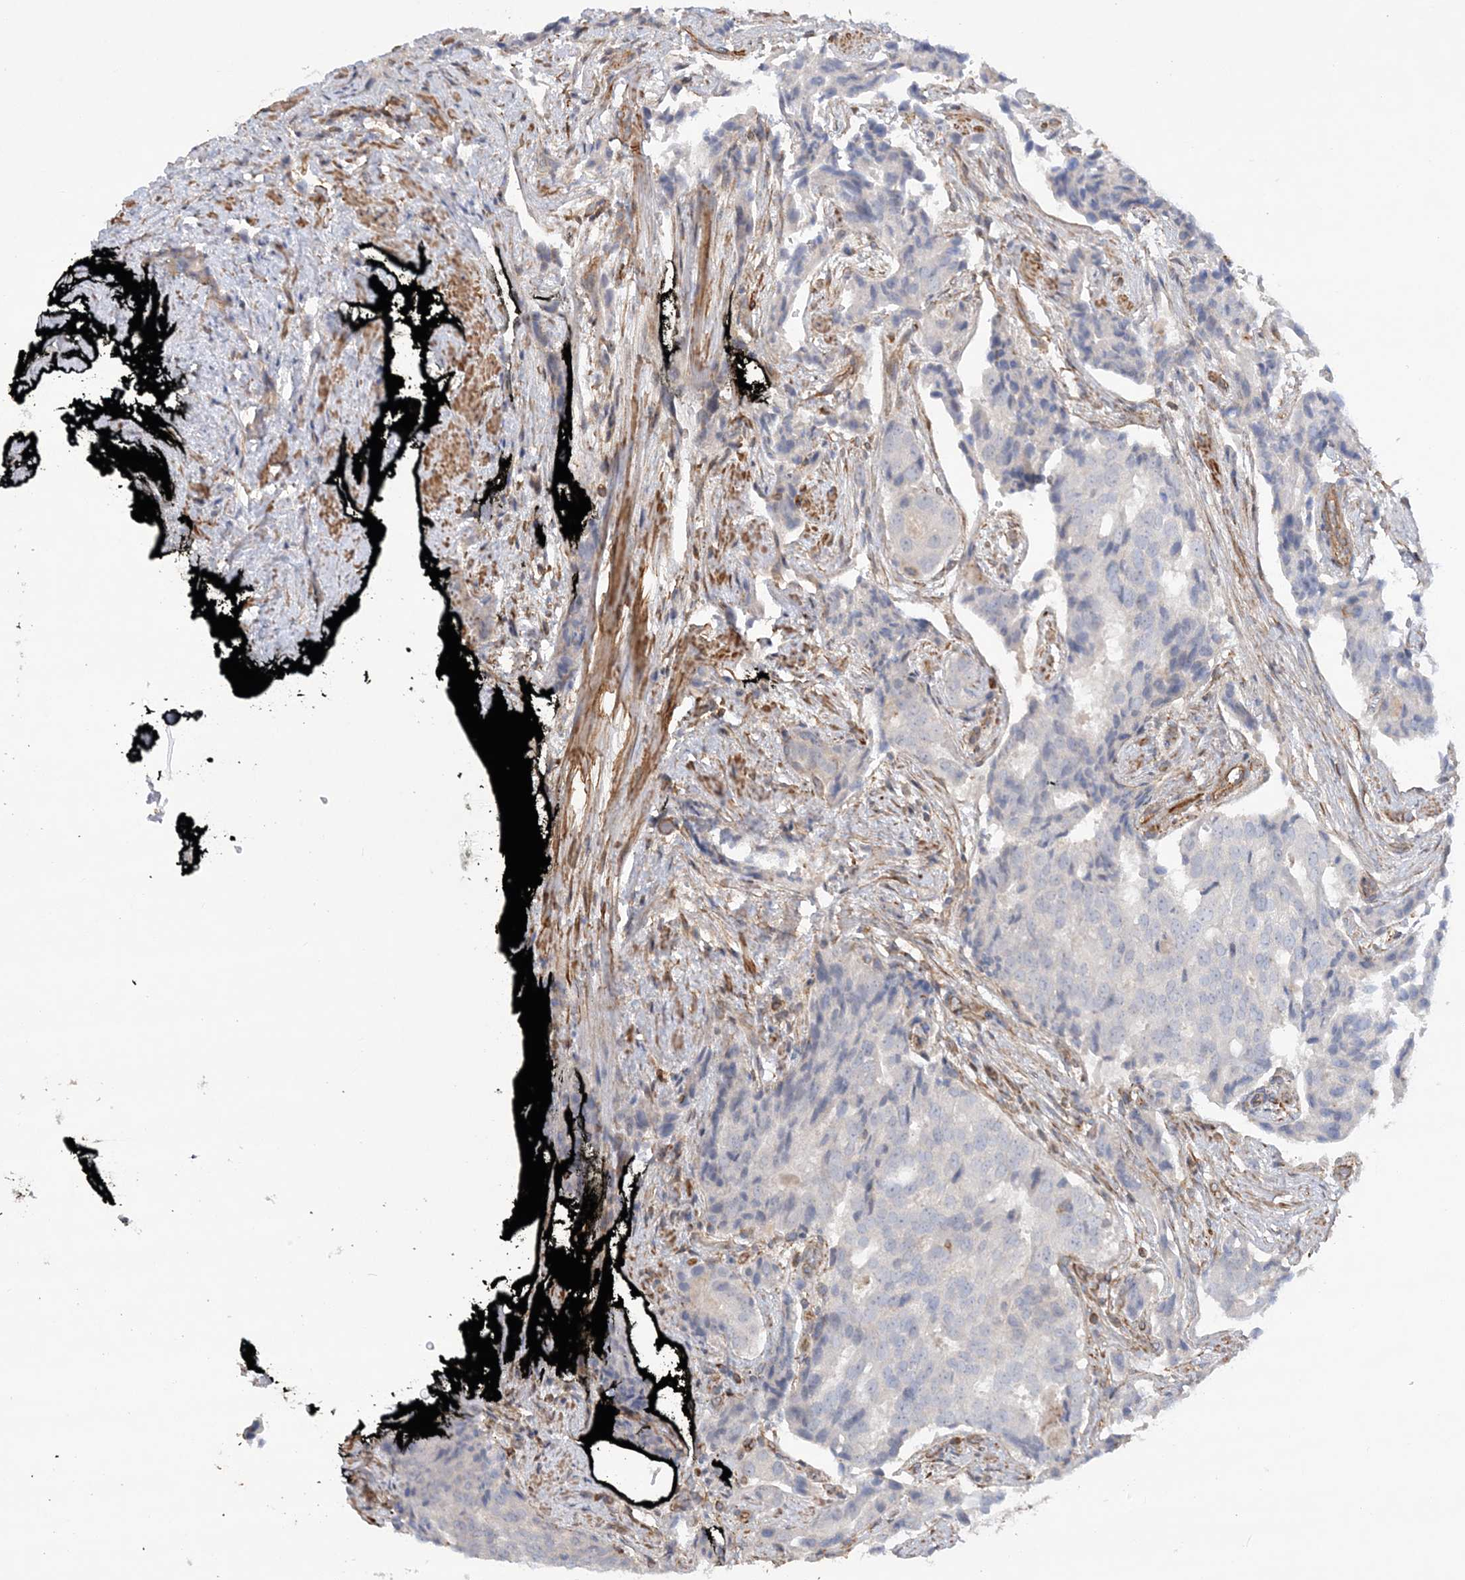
{"staining": {"intensity": "negative", "quantity": "none", "location": "none"}, "tissue": "prostate cancer", "cell_type": "Tumor cells", "image_type": "cancer", "snomed": [{"axis": "morphology", "description": "Adenocarcinoma, High grade"}, {"axis": "topography", "description": "Prostate"}], "caption": "This histopathology image is of high-grade adenocarcinoma (prostate) stained with immunohistochemistry (IHC) to label a protein in brown with the nuclei are counter-stained blue. There is no expression in tumor cells.", "gene": "ZNF821", "patient": {"sex": "male", "age": 58}}